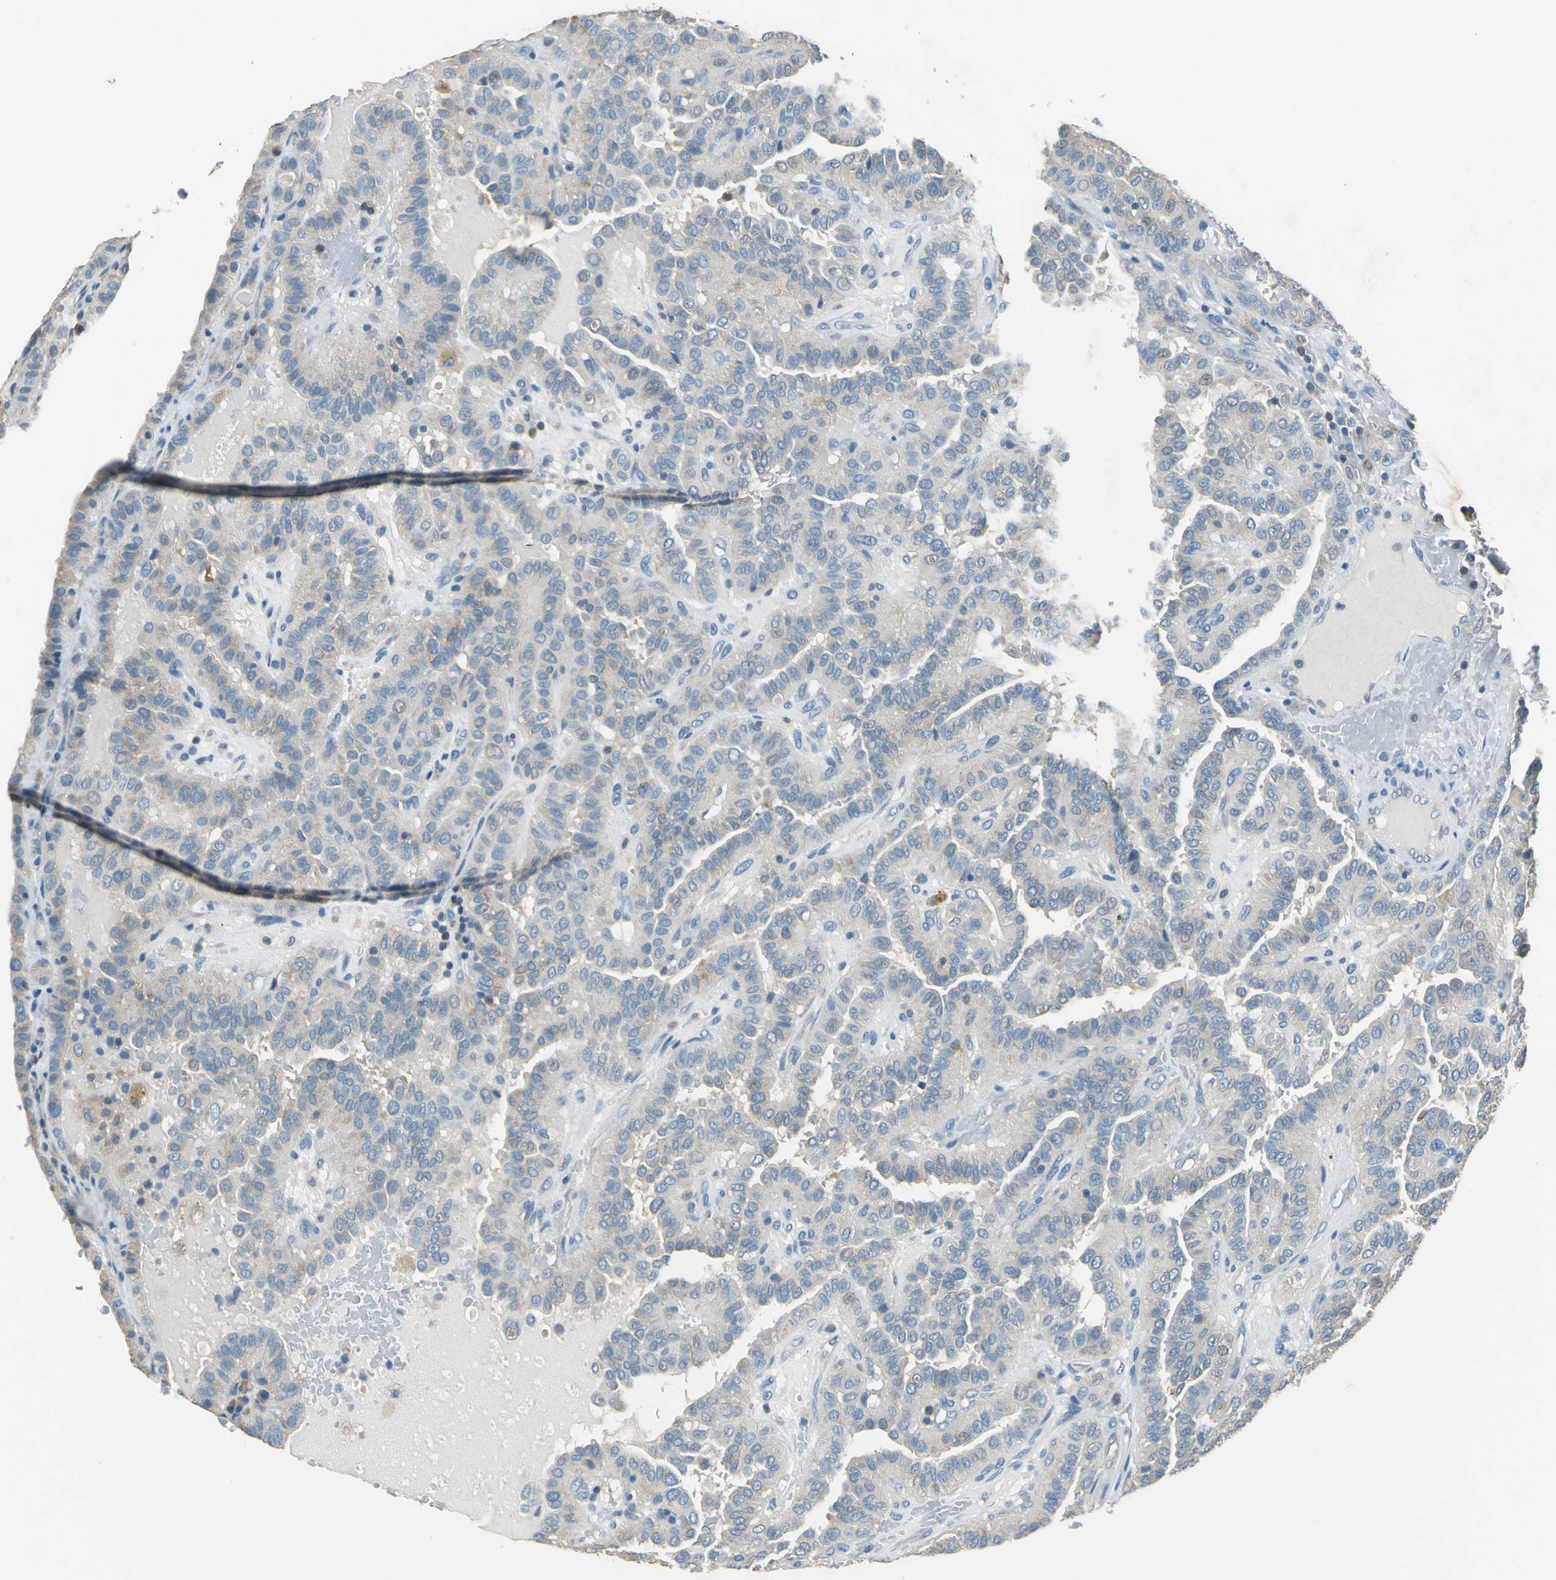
{"staining": {"intensity": "weak", "quantity": "<25%", "location": "cytoplasmic/membranous"}, "tissue": "thyroid cancer", "cell_type": "Tumor cells", "image_type": "cancer", "snomed": [{"axis": "morphology", "description": "Papillary adenocarcinoma, NOS"}, {"axis": "topography", "description": "Thyroid gland"}], "caption": "Tumor cells are negative for brown protein staining in thyroid cancer (papillary adenocarcinoma). The staining was performed using DAB (3,3'-diaminobenzidine) to visualize the protein expression in brown, while the nuclei were stained in blue with hematoxylin (Magnification: 20x).", "gene": "PRKCA", "patient": {"sex": "male", "age": 77}}